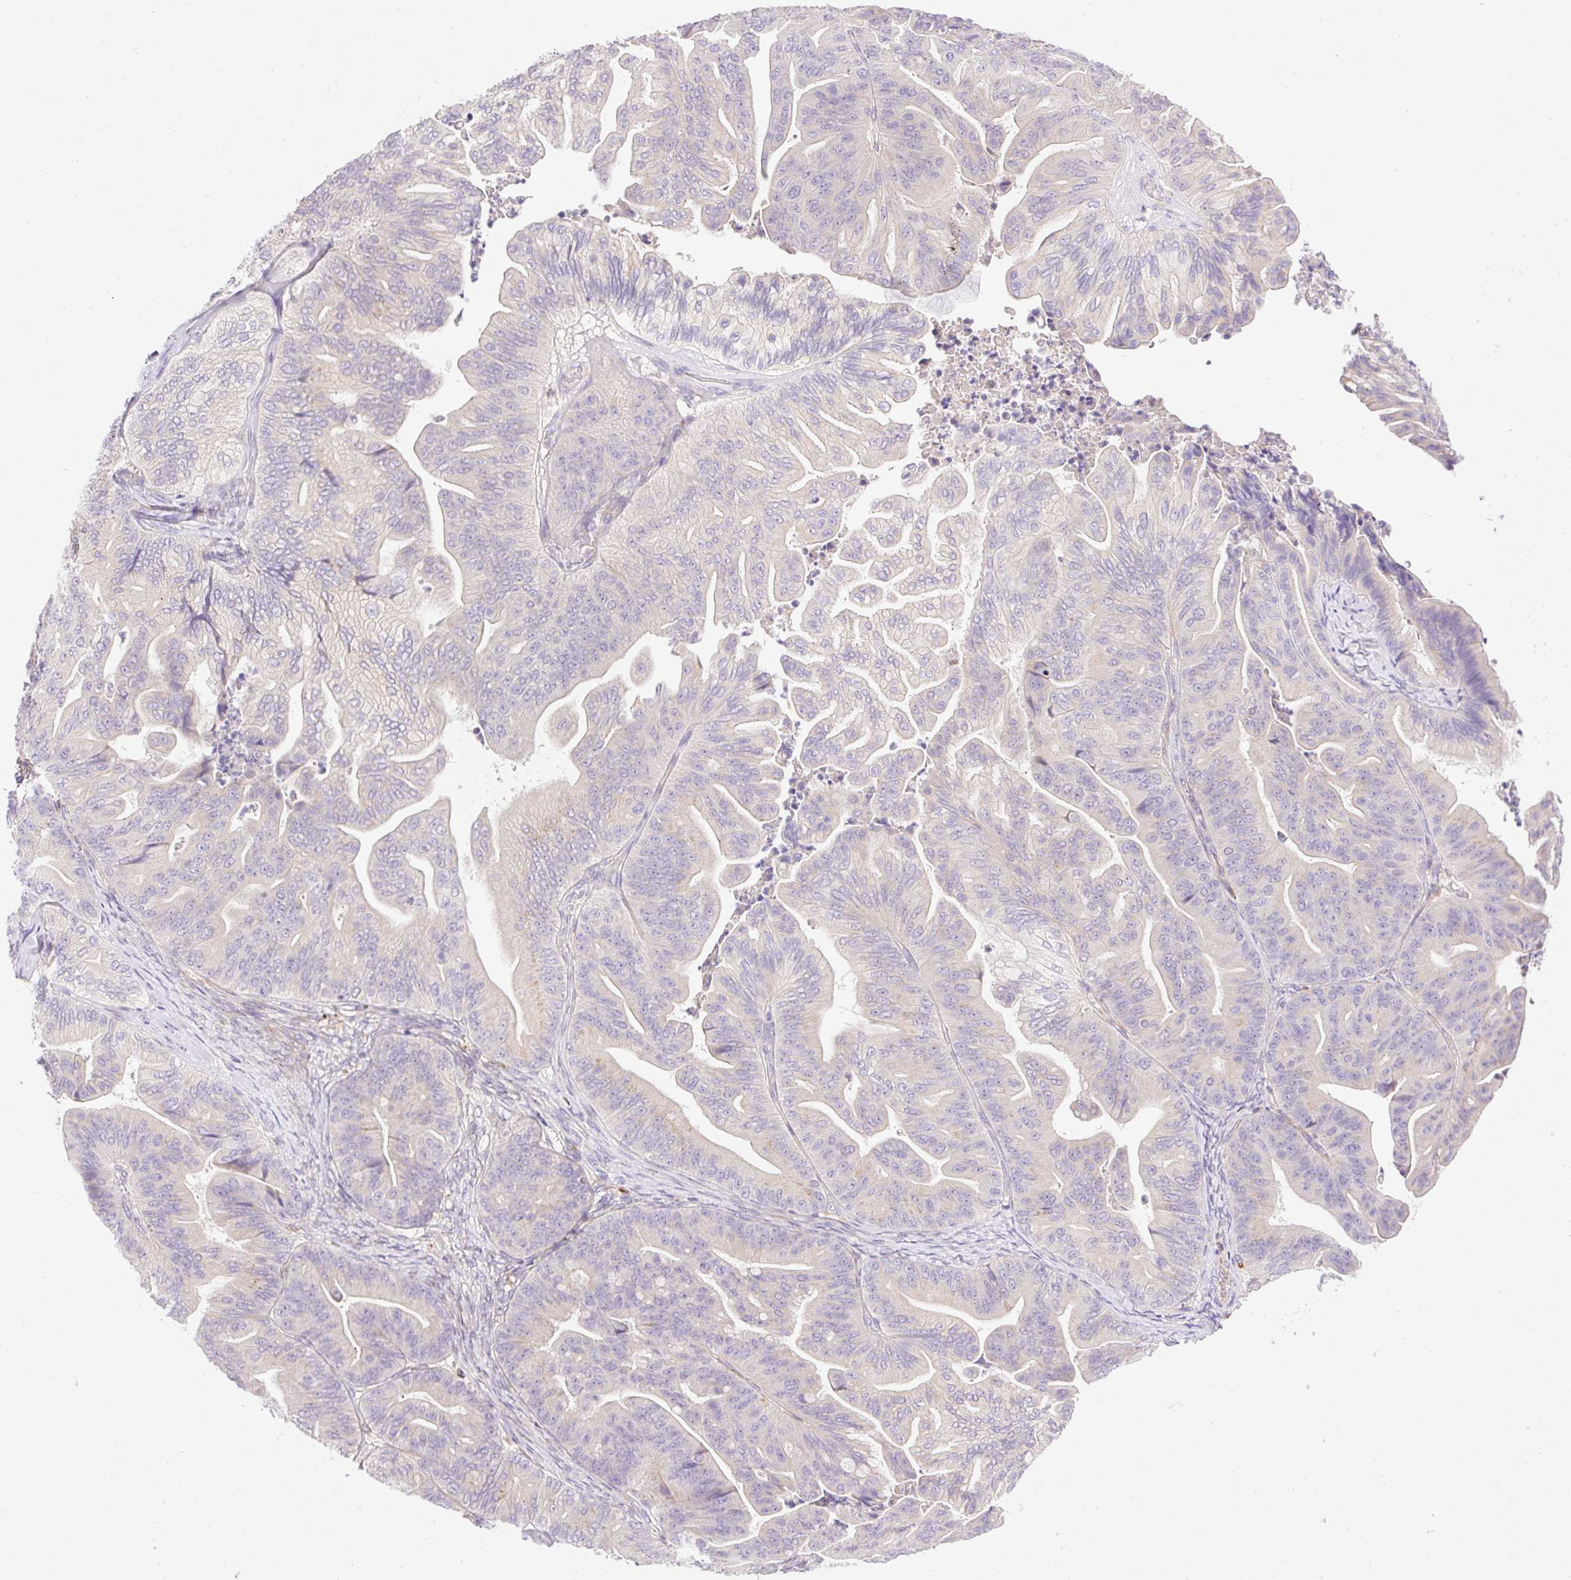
{"staining": {"intensity": "negative", "quantity": "none", "location": "none"}, "tissue": "ovarian cancer", "cell_type": "Tumor cells", "image_type": "cancer", "snomed": [{"axis": "morphology", "description": "Cystadenocarcinoma, mucinous, NOS"}, {"axis": "topography", "description": "Ovary"}], "caption": "Tumor cells show no significant protein staining in ovarian cancer (mucinous cystadenocarcinoma).", "gene": "HEXB", "patient": {"sex": "female", "age": 67}}